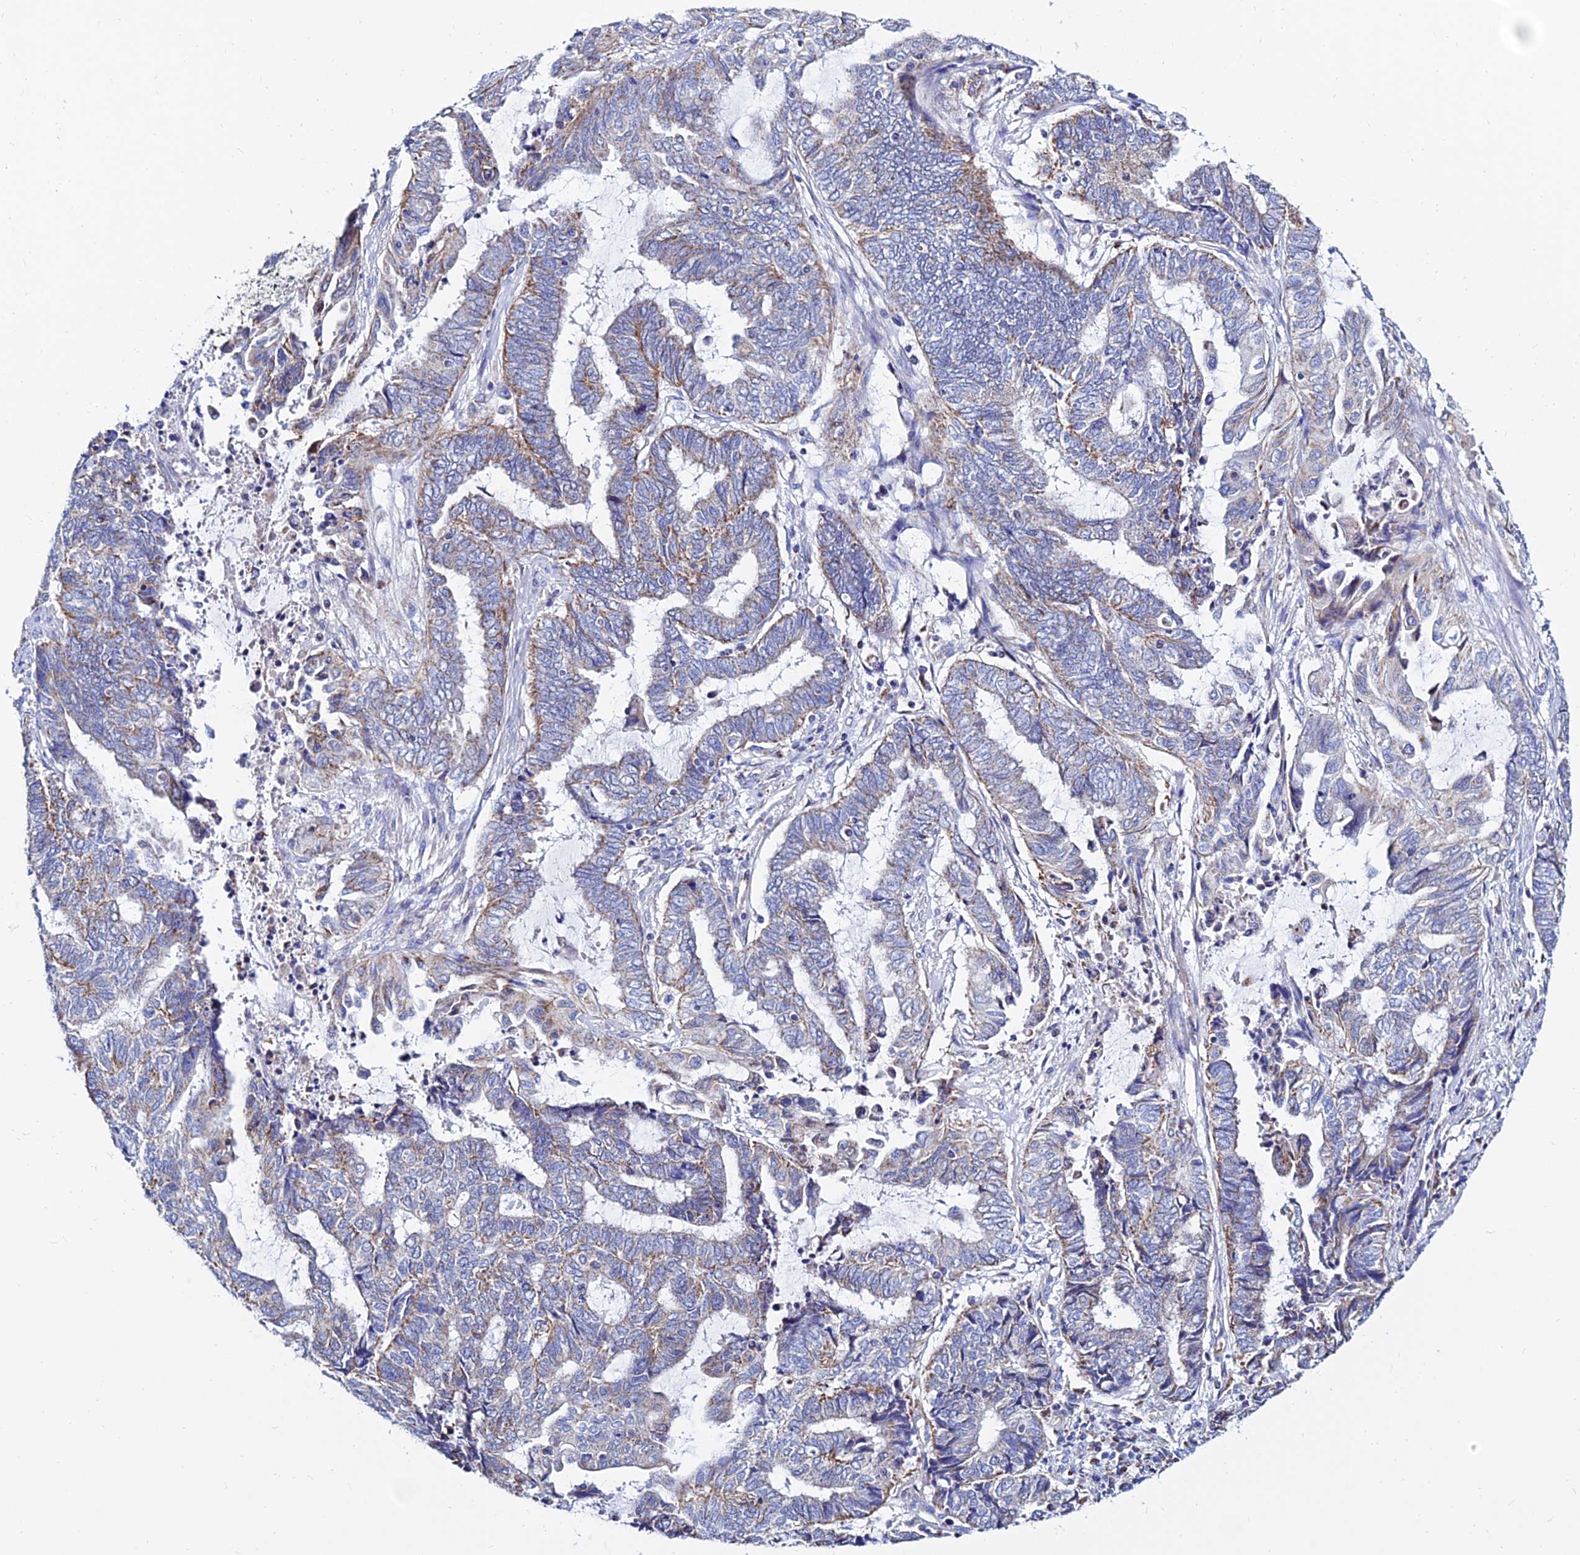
{"staining": {"intensity": "weak", "quantity": "25%-75%", "location": "cytoplasmic/membranous"}, "tissue": "endometrial cancer", "cell_type": "Tumor cells", "image_type": "cancer", "snomed": [{"axis": "morphology", "description": "Adenocarcinoma, NOS"}, {"axis": "topography", "description": "Uterus"}, {"axis": "topography", "description": "Endometrium"}], "caption": "DAB immunohistochemical staining of human endometrial cancer (adenocarcinoma) demonstrates weak cytoplasmic/membranous protein staining in approximately 25%-75% of tumor cells.", "gene": "MGST1", "patient": {"sex": "female", "age": 70}}